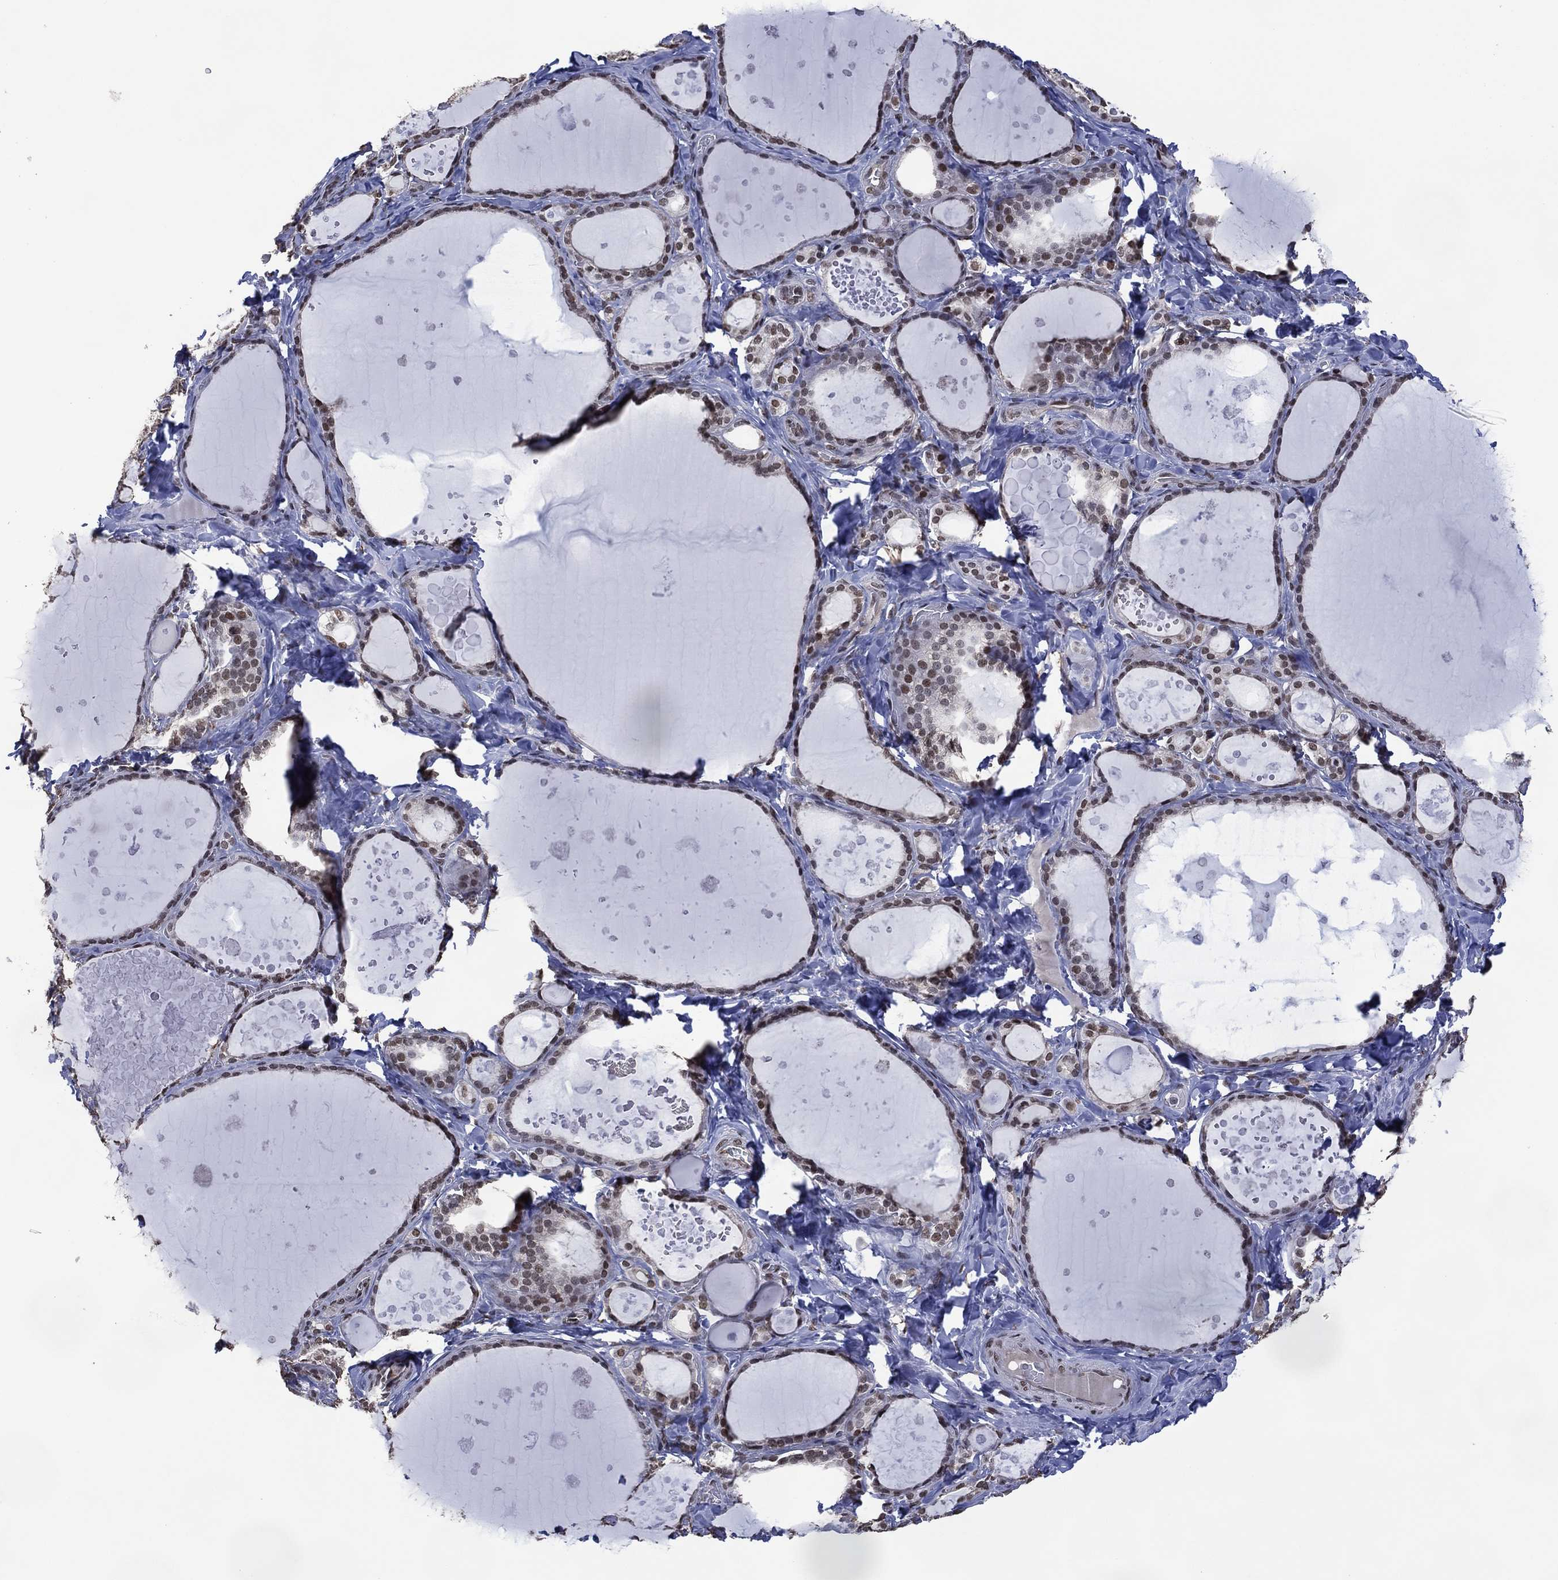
{"staining": {"intensity": "moderate", "quantity": "25%-75%", "location": "nuclear"}, "tissue": "thyroid gland", "cell_type": "Glandular cells", "image_type": "normal", "snomed": [{"axis": "morphology", "description": "Normal tissue, NOS"}, {"axis": "topography", "description": "Thyroid gland"}], "caption": "A high-resolution image shows immunohistochemistry (IHC) staining of normal thyroid gland, which exhibits moderate nuclear expression in about 25%-75% of glandular cells. (brown staining indicates protein expression, while blue staining denotes nuclei).", "gene": "EHMT1", "patient": {"sex": "female", "age": 56}}